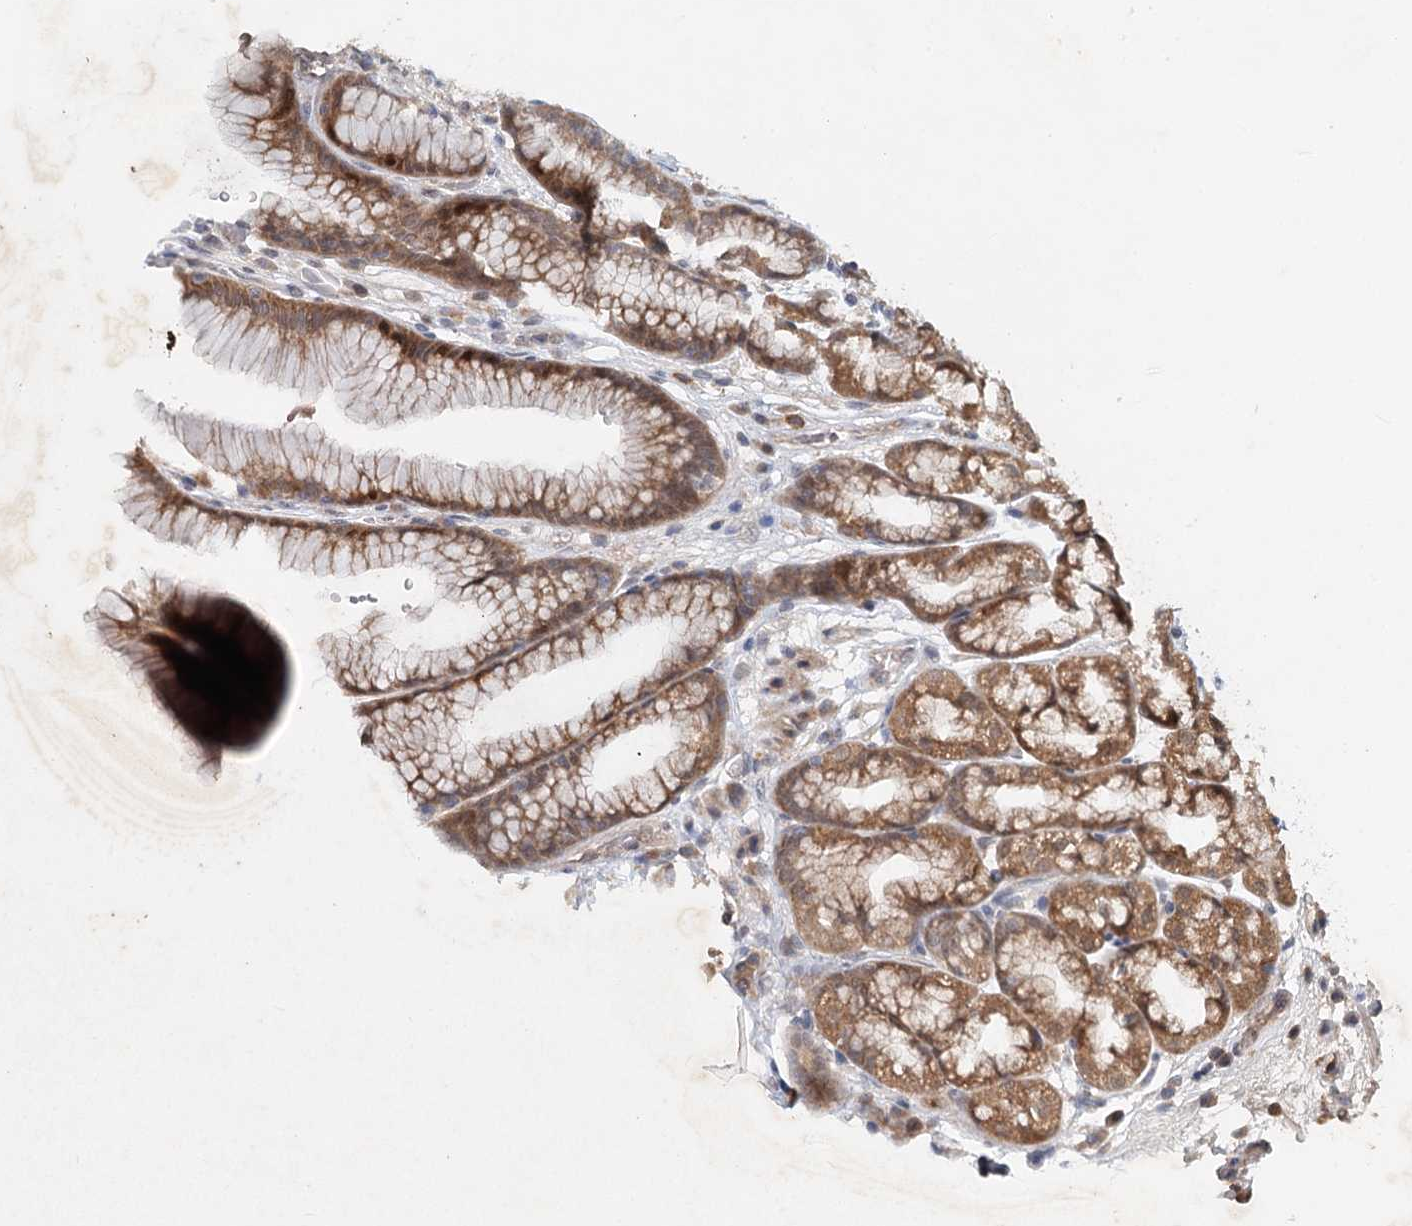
{"staining": {"intensity": "moderate", "quantity": ">75%", "location": "cytoplasmic/membranous,nuclear"}, "tissue": "stomach", "cell_type": "Glandular cells", "image_type": "normal", "snomed": [{"axis": "morphology", "description": "Normal tissue, NOS"}, {"axis": "morphology", "description": "Adenocarcinoma, NOS"}, {"axis": "topography", "description": "Stomach"}], "caption": "Moderate cytoplasmic/membranous,nuclear protein staining is identified in approximately >75% of glandular cells in stomach. (Brightfield microscopy of DAB IHC at high magnification).", "gene": "AP3B1", "patient": {"sex": "male", "age": 57}}